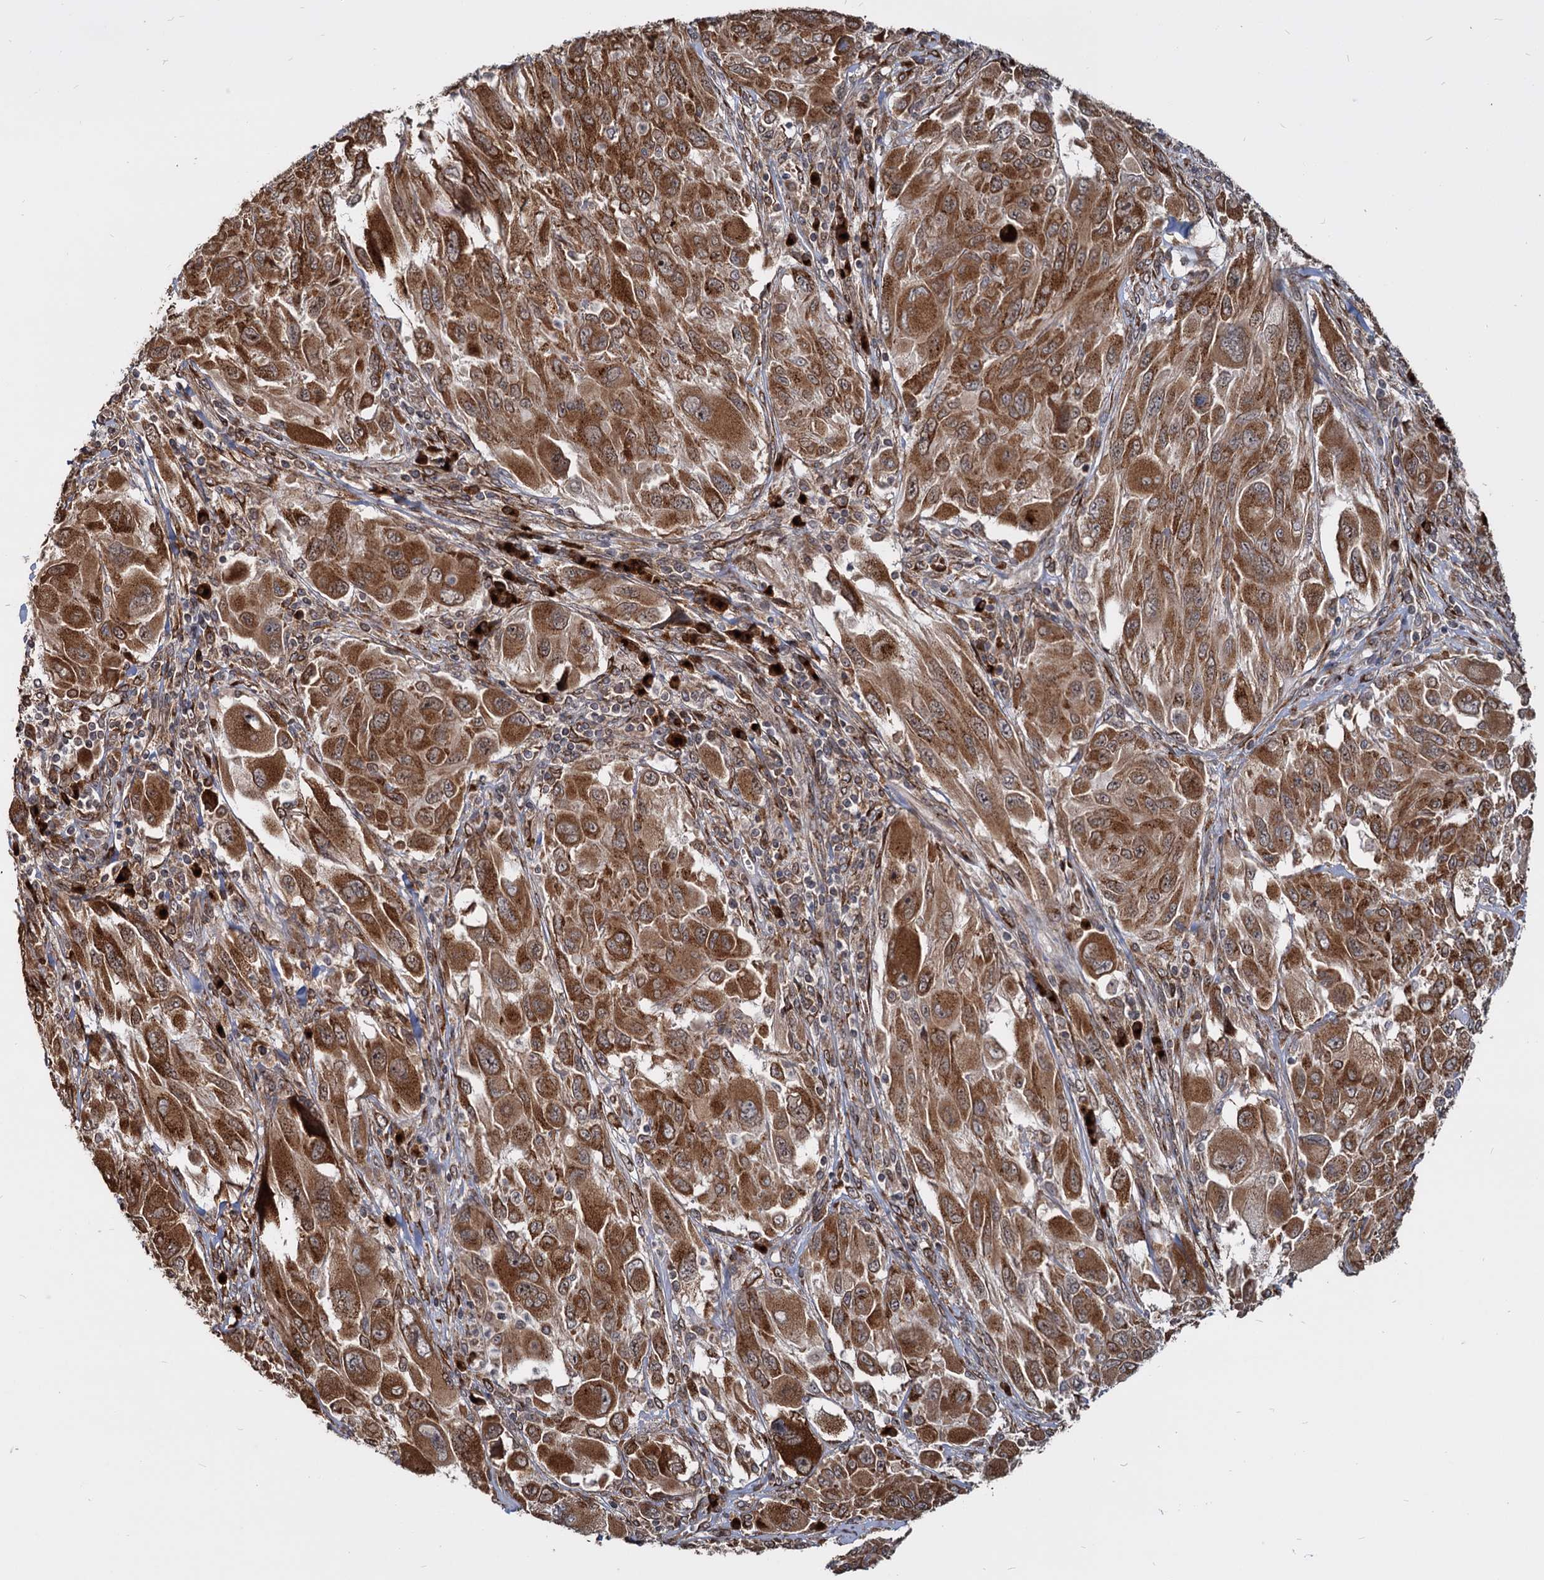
{"staining": {"intensity": "moderate", "quantity": ">75%", "location": "cytoplasmic/membranous"}, "tissue": "melanoma", "cell_type": "Tumor cells", "image_type": "cancer", "snomed": [{"axis": "morphology", "description": "Malignant melanoma, NOS"}, {"axis": "topography", "description": "Skin"}], "caption": "Human malignant melanoma stained for a protein (brown) demonstrates moderate cytoplasmic/membranous positive positivity in about >75% of tumor cells.", "gene": "SAAL1", "patient": {"sex": "female", "age": 91}}